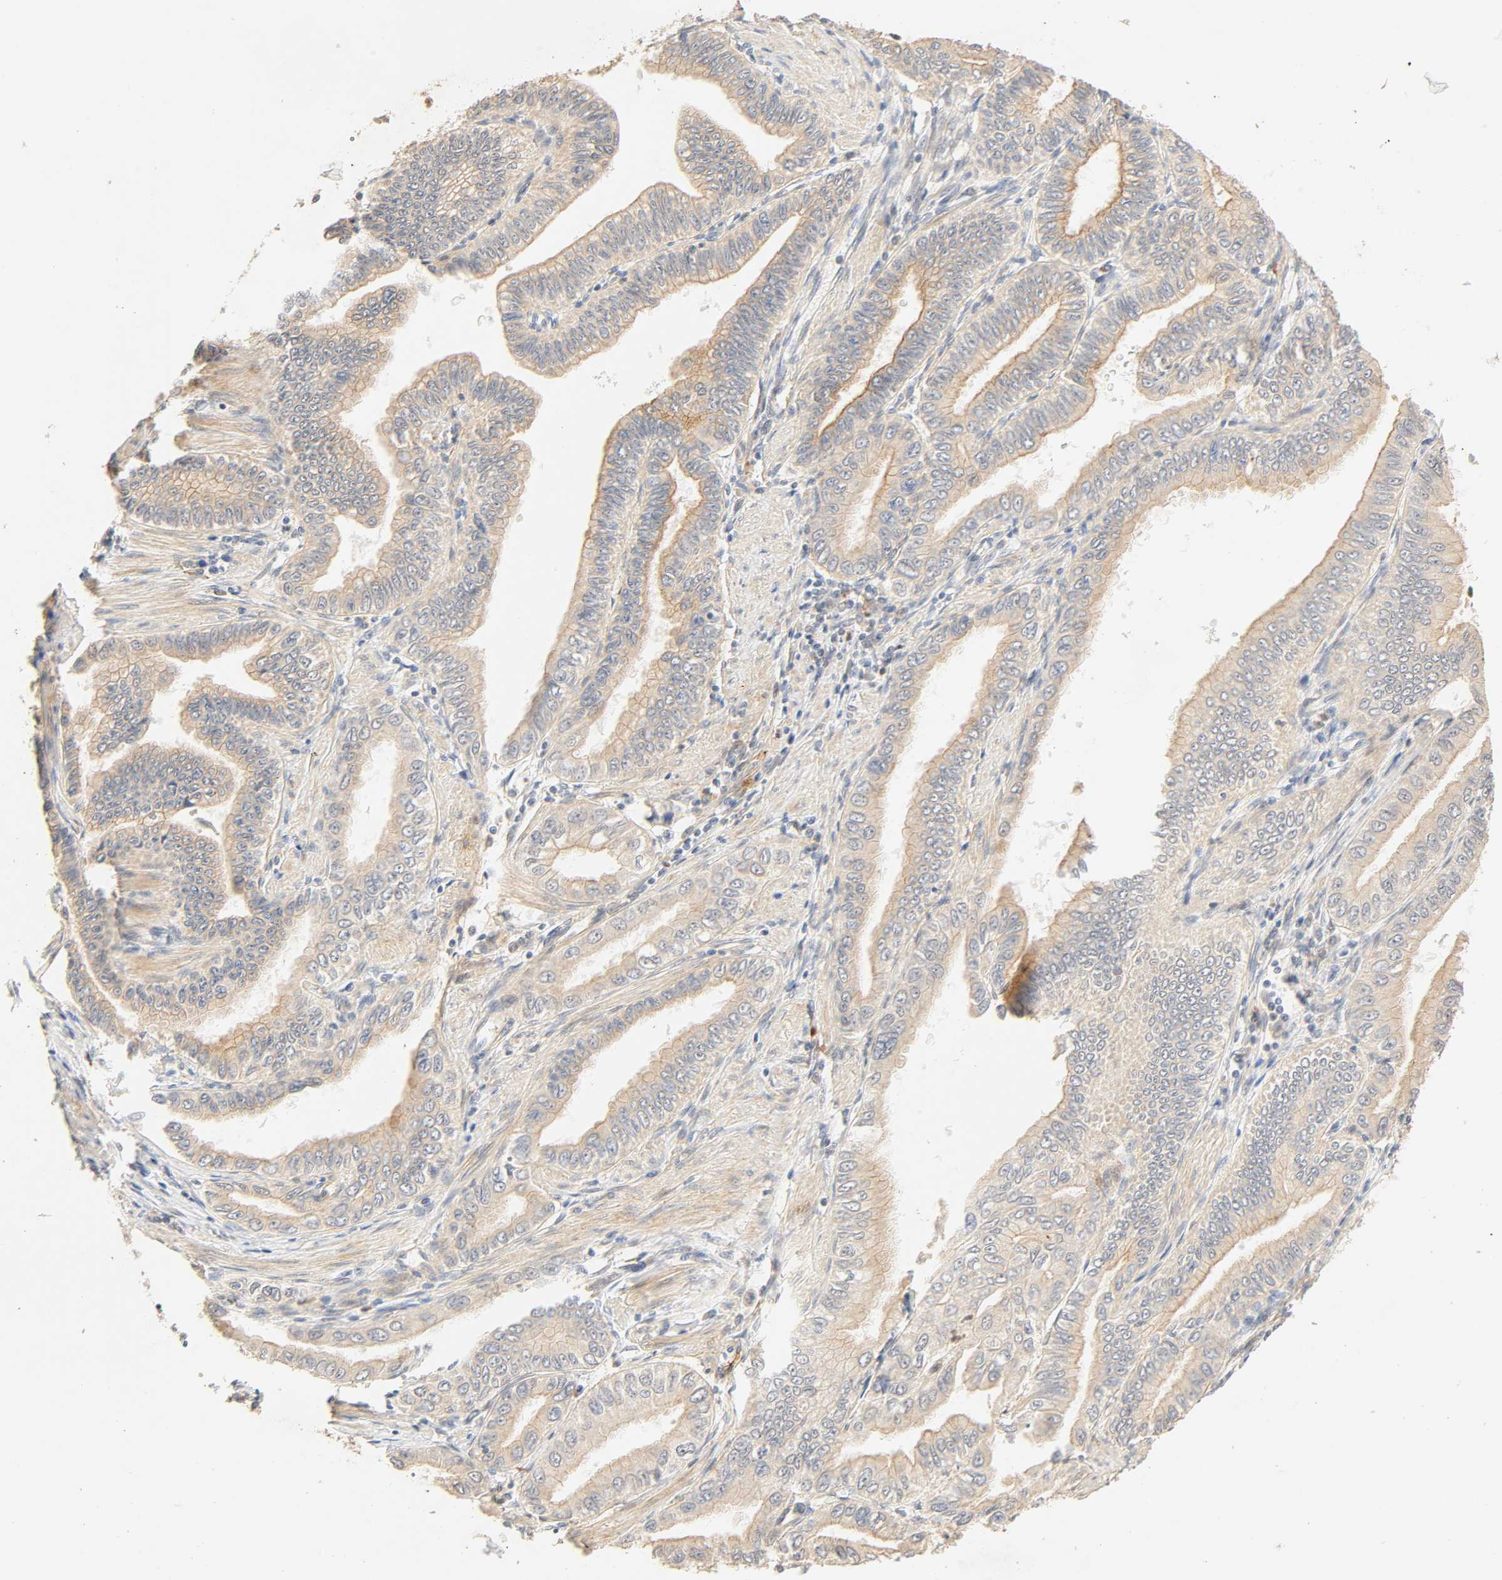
{"staining": {"intensity": "moderate", "quantity": "25%-75%", "location": "cytoplasmic/membranous"}, "tissue": "pancreatic cancer", "cell_type": "Tumor cells", "image_type": "cancer", "snomed": [{"axis": "morphology", "description": "Normal tissue, NOS"}, {"axis": "topography", "description": "Lymph node"}], "caption": "About 25%-75% of tumor cells in human pancreatic cancer display moderate cytoplasmic/membranous protein positivity as visualized by brown immunohistochemical staining.", "gene": "CACNA1G", "patient": {"sex": "male", "age": 50}}